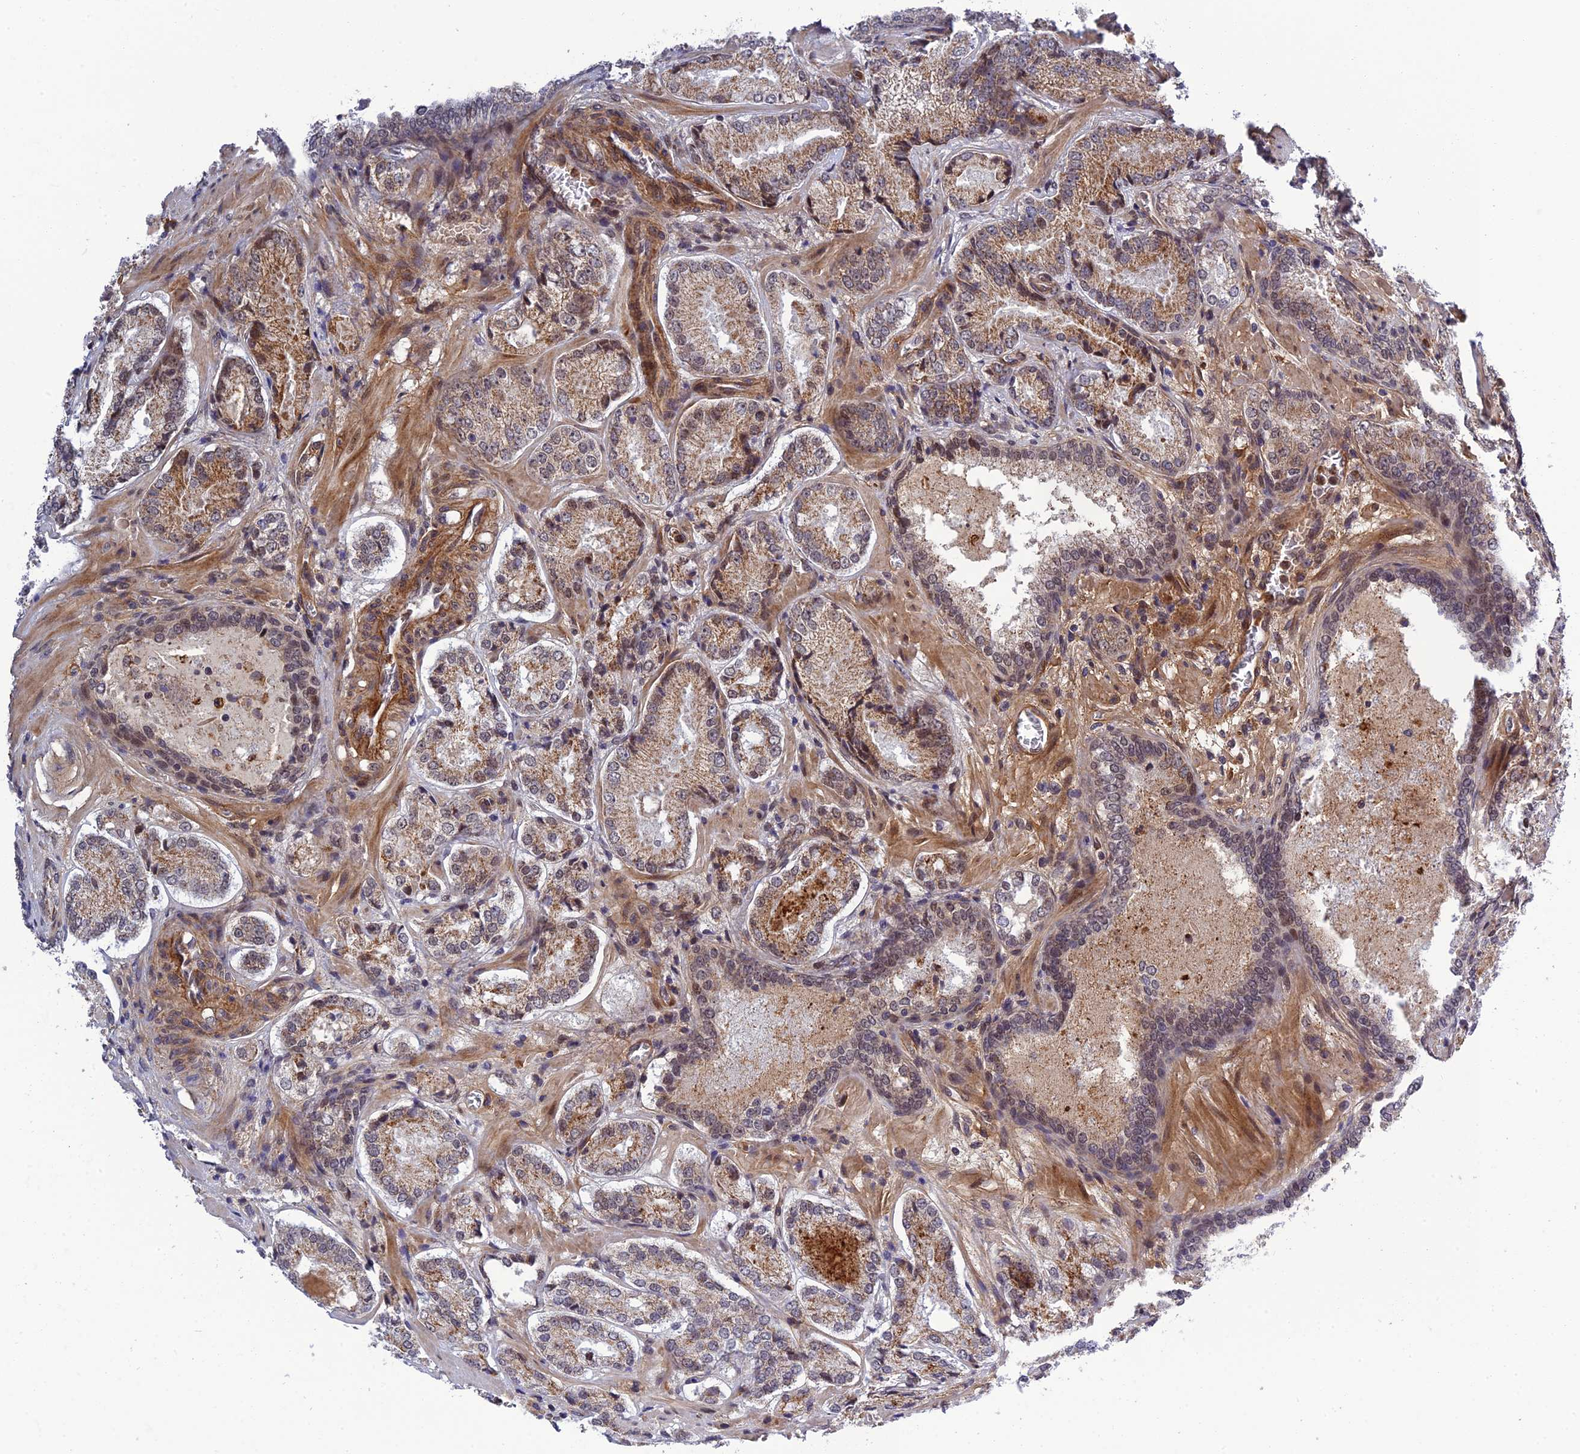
{"staining": {"intensity": "moderate", "quantity": "25%-75%", "location": "cytoplasmic/membranous"}, "tissue": "prostate cancer", "cell_type": "Tumor cells", "image_type": "cancer", "snomed": [{"axis": "morphology", "description": "Adenocarcinoma, Low grade"}, {"axis": "topography", "description": "Prostate"}], "caption": "Prostate cancer tissue displays moderate cytoplasmic/membranous staining in about 25%-75% of tumor cells The staining was performed using DAB (3,3'-diaminobenzidine), with brown indicating positive protein expression. Nuclei are stained blue with hematoxylin.", "gene": "REXO1", "patient": {"sex": "male", "age": 74}}